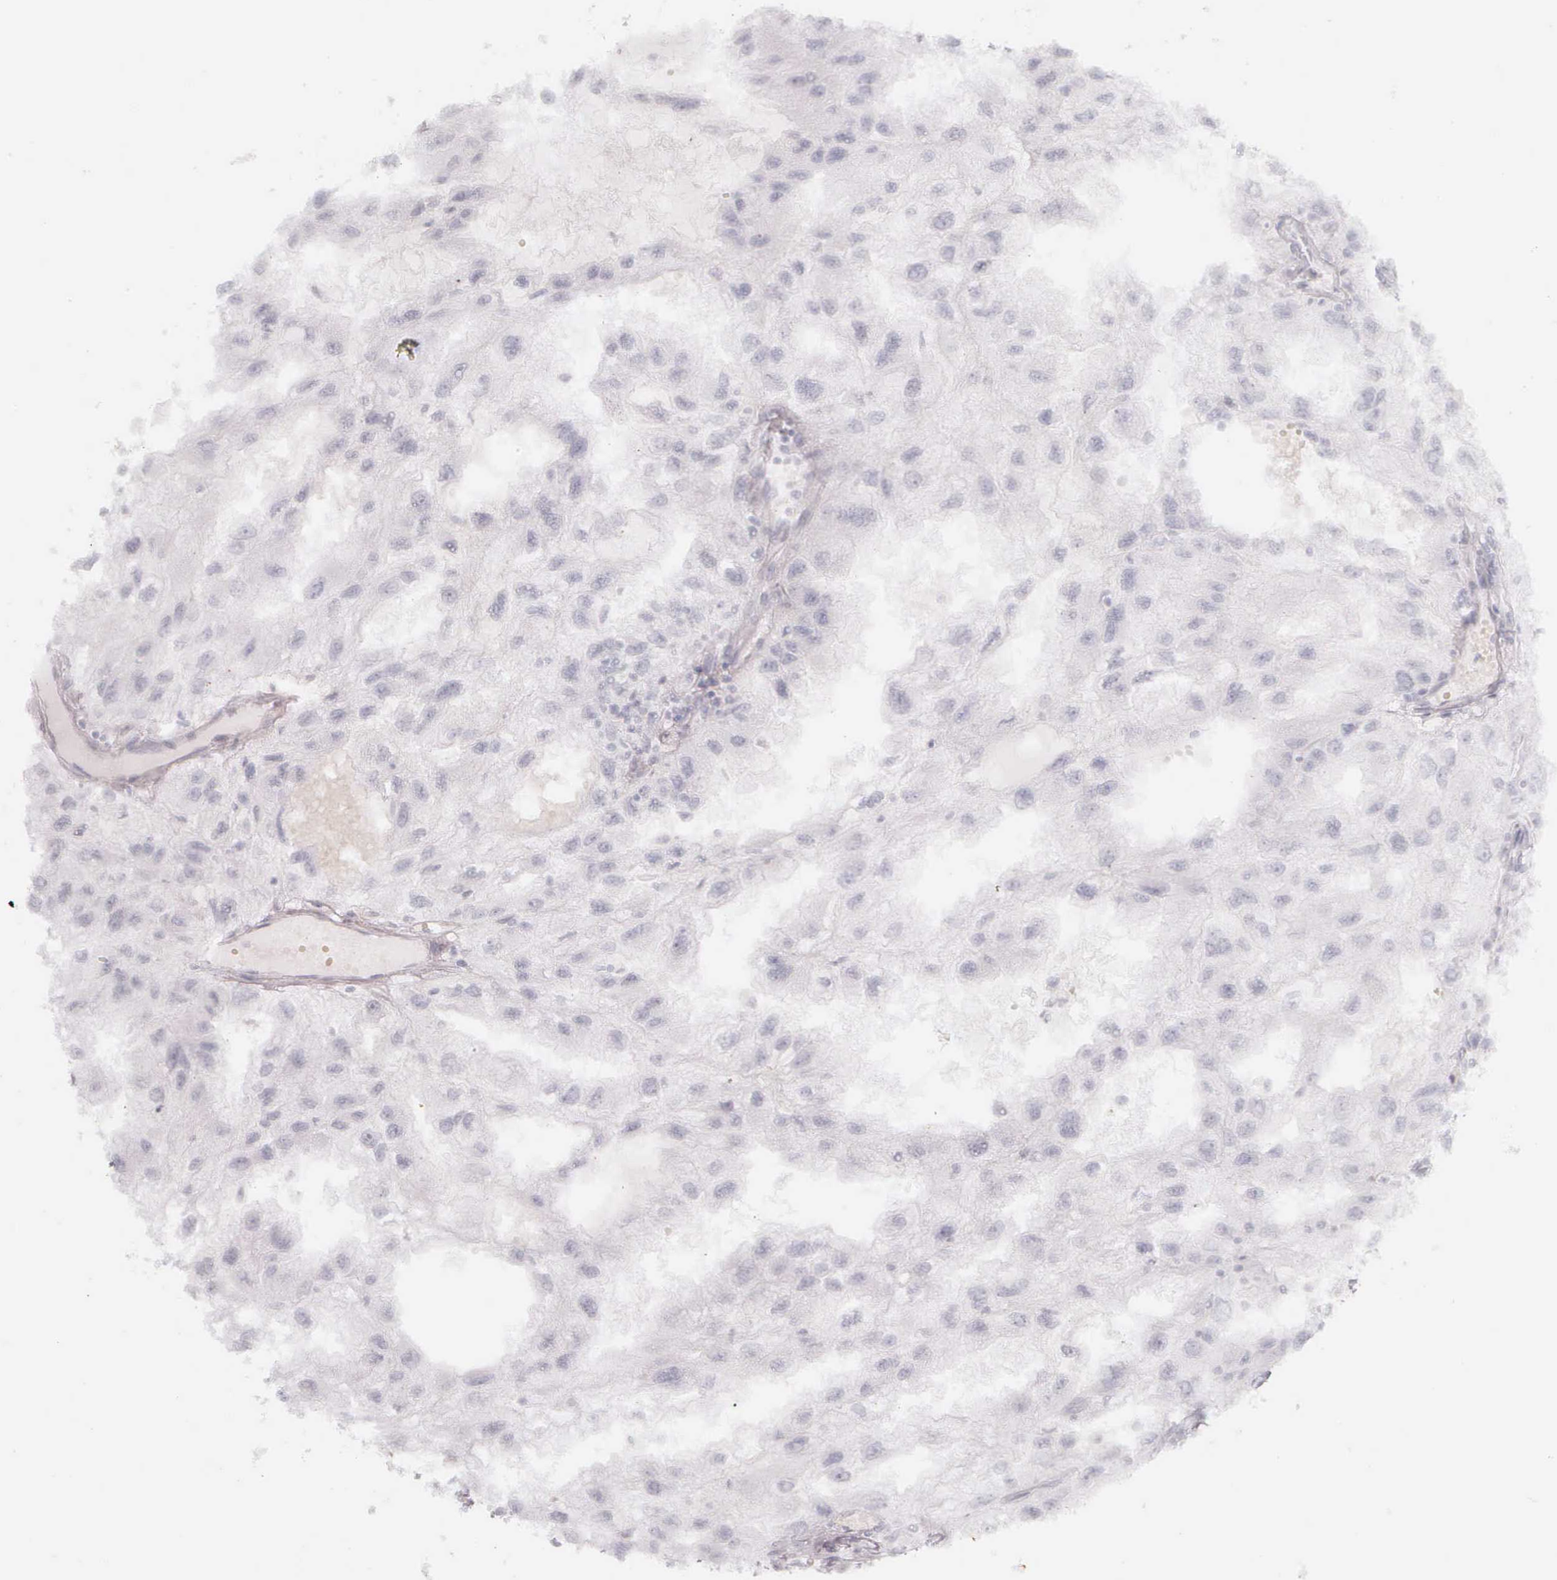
{"staining": {"intensity": "negative", "quantity": "none", "location": "none"}, "tissue": "renal cancer", "cell_type": "Tumor cells", "image_type": "cancer", "snomed": [{"axis": "morphology", "description": "Normal tissue, NOS"}, {"axis": "morphology", "description": "Adenocarcinoma, NOS"}, {"axis": "topography", "description": "Kidney"}], "caption": "Immunohistochemistry micrograph of neoplastic tissue: renal adenocarcinoma stained with DAB (3,3'-diaminobenzidine) reveals no significant protein expression in tumor cells.", "gene": "KRT14", "patient": {"sex": "male", "age": 71}}